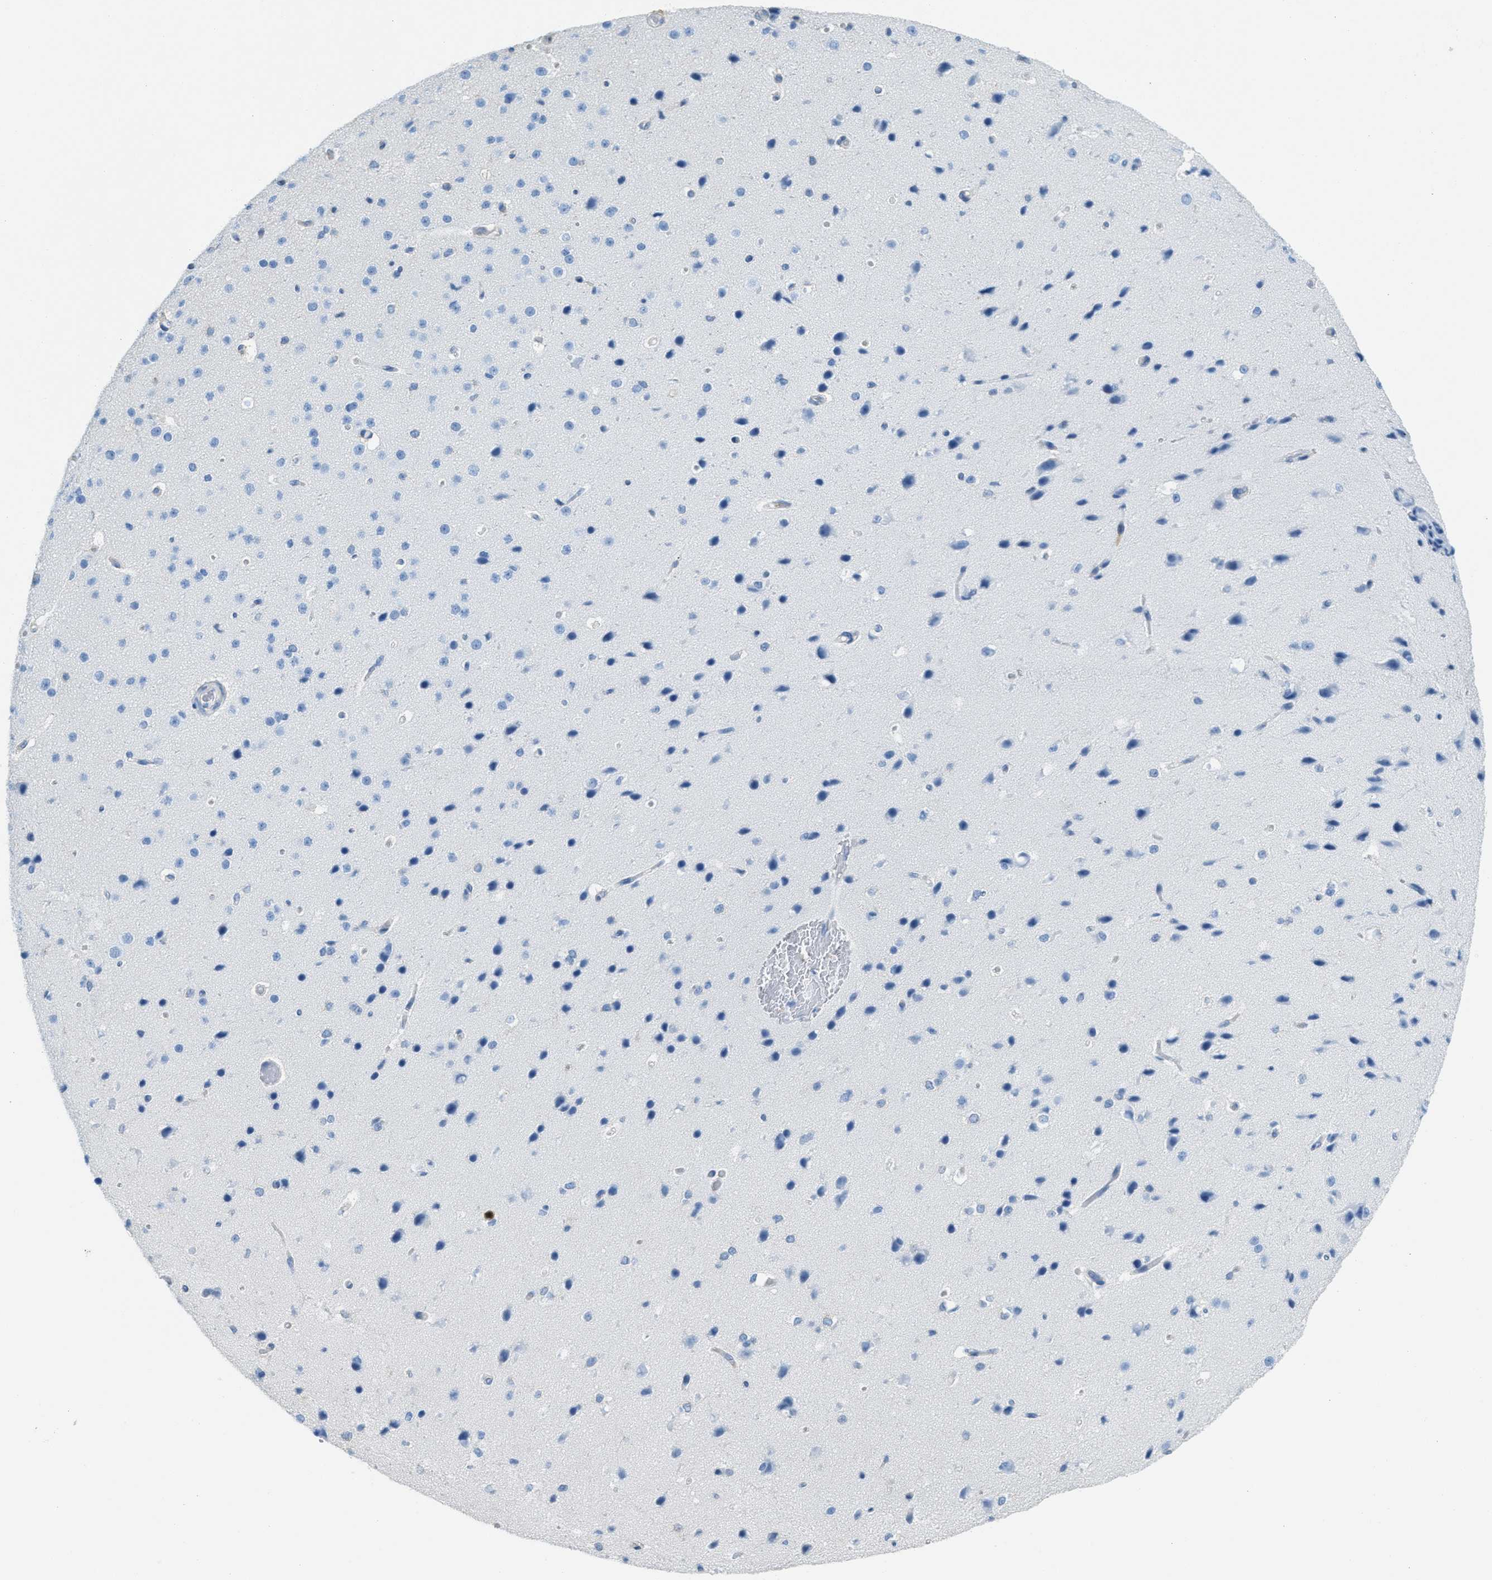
{"staining": {"intensity": "negative", "quantity": "none", "location": "none"}, "tissue": "cerebral cortex", "cell_type": "Endothelial cells", "image_type": "normal", "snomed": [{"axis": "morphology", "description": "Normal tissue, NOS"}, {"axis": "morphology", "description": "Developmental malformation"}, {"axis": "topography", "description": "Cerebral cortex"}], "caption": "Immunohistochemistry image of normal cerebral cortex: human cerebral cortex stained with DAB (3,3'-diaminobenzidine) exhibits no significant protein staining in endothelial cells. The staining was performed using DAB (3,3'-diaminobenzidine) to visualize the protein expression in brown, while the nuclei were stained in blue with hematoxylin (Magnification: 20x).", "gene": "SERPINB1", "patient": {"sex": "female", "age": 30}}